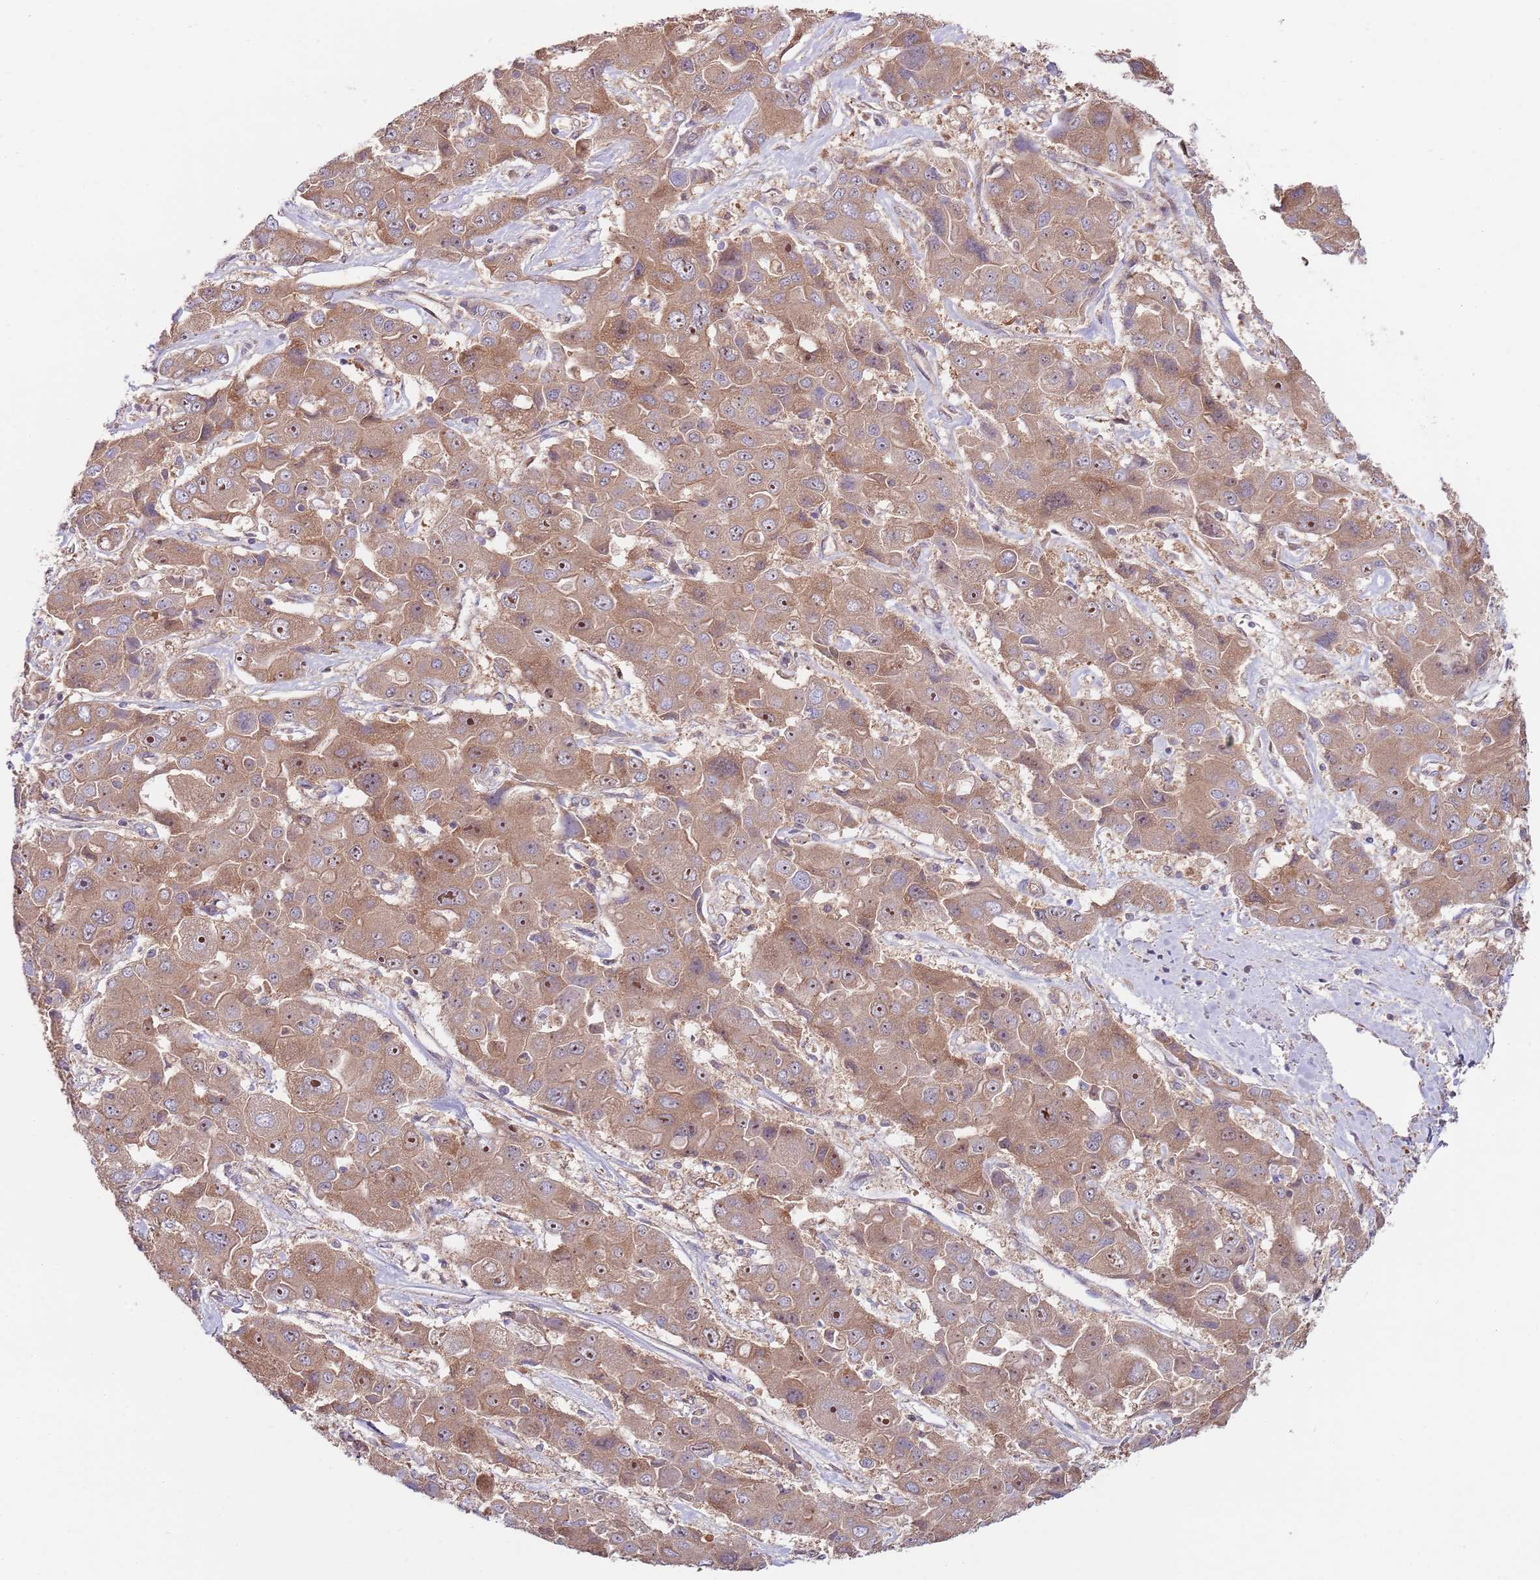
{"staining": {"intensity": "moderate", "quantity": ">75%", "location": "cytoplasmic/membranous,nuclear"}, "tissue": "liver cancer", "cell_type": "Tumor cells", "image_type": "cancer", "snomed": [{"axis": "morphology", "description": "Cholangiocarcinoma"}, {"axis": "topography", "description": "Liver"}], "caption": "Moderate cytoplasmic/membranous and nuclear expression is present in approximately >75% of tumor cells in liver cancer.", "gene": "EIF3F", "patient": {"sex": "male", "age": 67}}